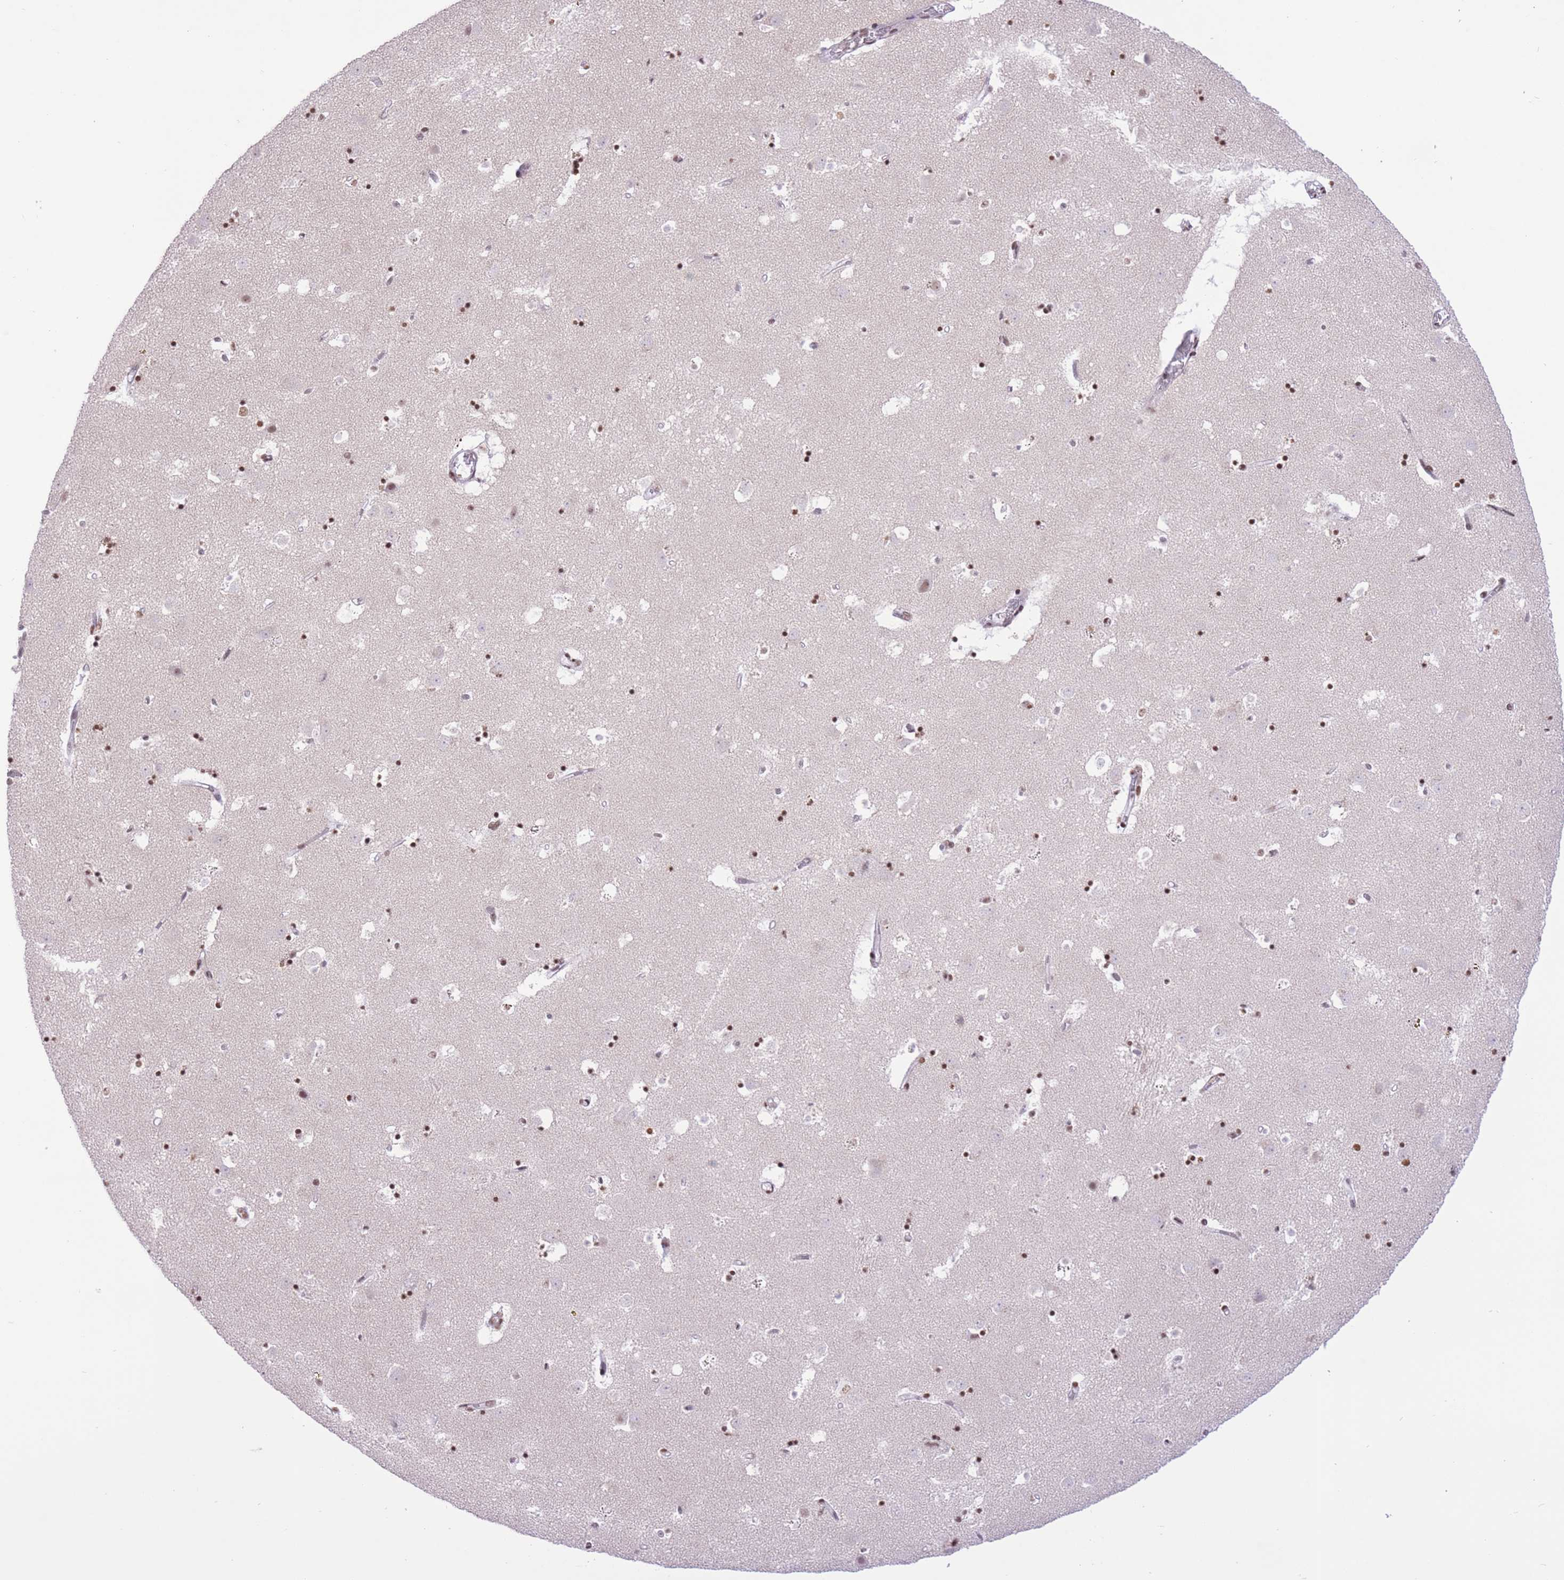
{"staining": {"intensity": "strong", "quantity": ">75%", "location": "nuclear"}, "tissue": "caudate", "cell_type": "Glial cells", "image_type": "normal", "snomed": [{"axis": "morphology", "description": "Normal tissue, NOS"}, {"axis": "topography", "description": "Lateral ventricle wall"}], "caption": "Normal caudate was stained to show a protein in brown. There is high levels of strong nuclear staining in about >75% of glial cells.", "gene": "ZBED5", "patient": {"sex": "male", "age": 58}}